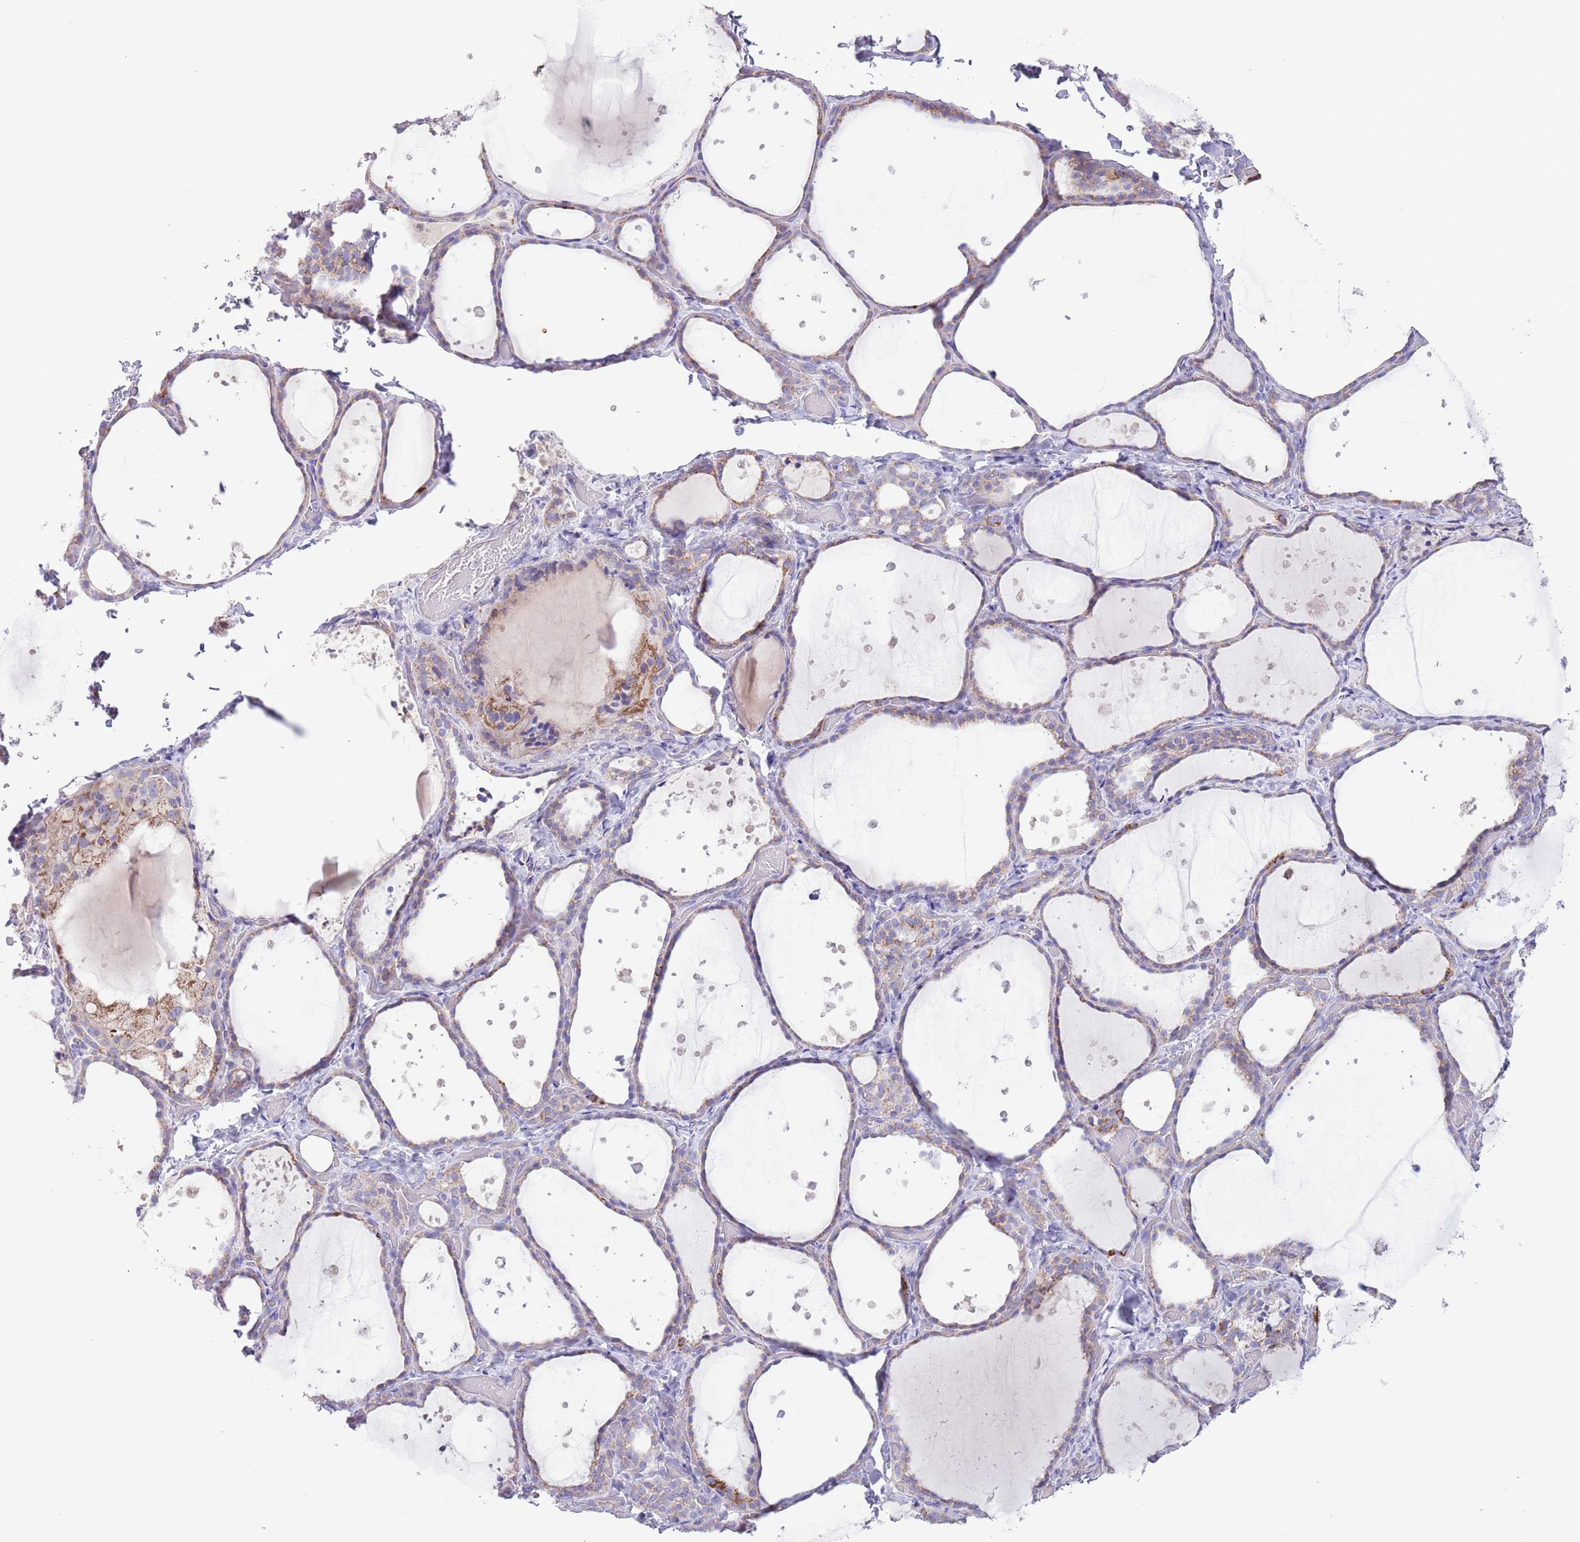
{"staining": {"intensity": "moderate", "quantity": "25%-75%", "location": "cytoplasmic/membranous"}, "tissue": "thyroid gland", "cell_type": "Glandular cells", "image_type": "normal", "snomed": [{"axis": "morphology", "description": "Normal tissue, NOS"}, {"axis": "topography", "description": "Thyroid gland"}], "caption": "Glandular cells display moderate cytoplasmic/membranous expression in approximately 25%-75% of cells in benign thyroid gland. (Stains: DAB in brown, nuclei in blue, Microscopy: brightfield microscopy at high magnification).", "gene": "ATP6V1B1", "patient": {"sex": "female", "age": 44}}